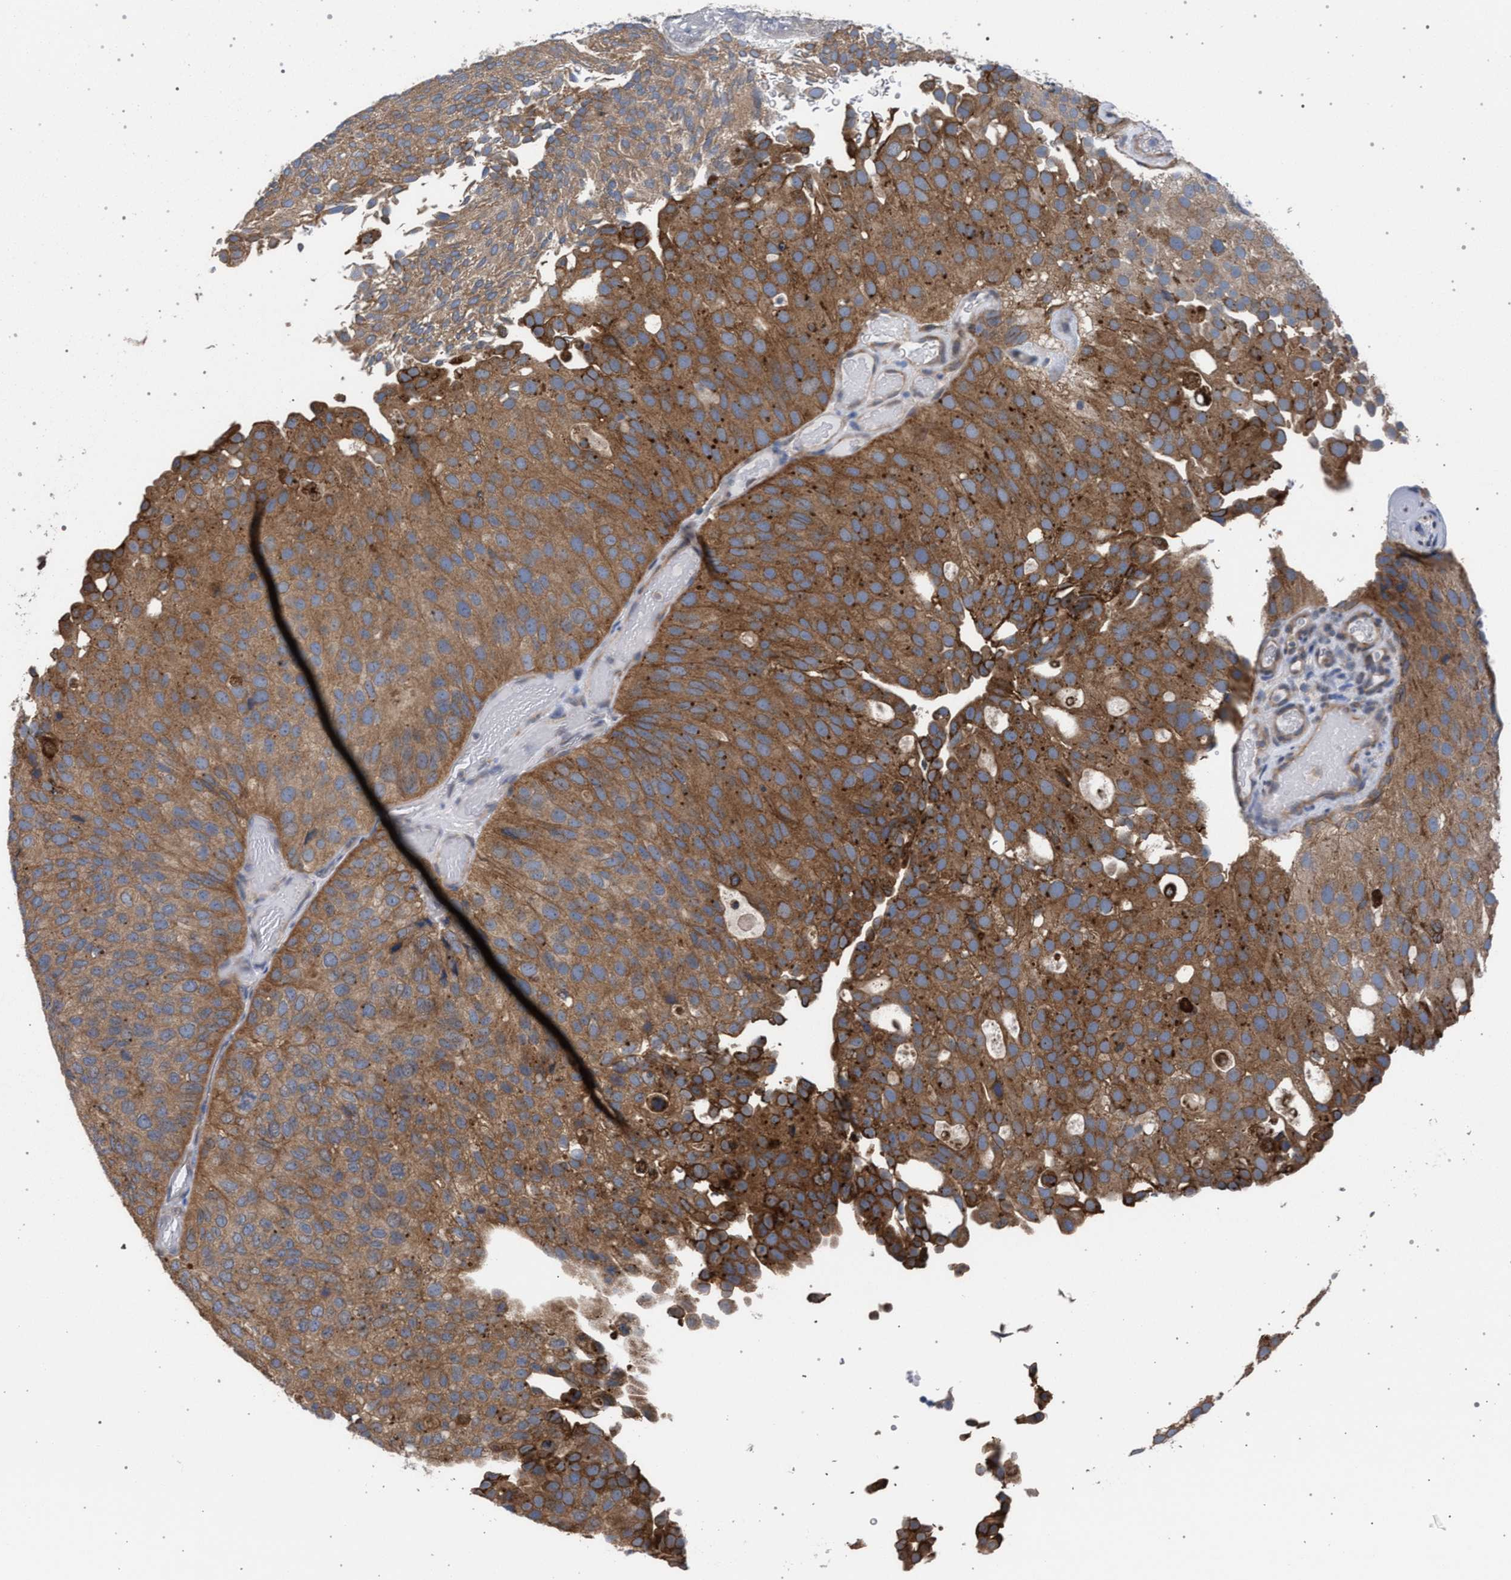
{"staining": {"intensity": "moderate", "quantity": ">75%", "location": "cytoplasmic/membranous"}, "tissue": "urothelial cancer", "cell_type": "Tumor cells", "image_type": "cancer", "snomed": [{"axis": "morphology", "description": "Urothelial carcinoma, Low grade"}, {"axis": "topography", "description": "Urinary bladder"}], "caption": "The photomicrograph exhibits immunohistochemical staining of urothelial carcinoma (low-grade). There is moderate cytoplasmic/membranous staining is present in about >75% of tumor cells.", "gene": "ARPC5L", "patient": {"sex": "male", "age": 78}}